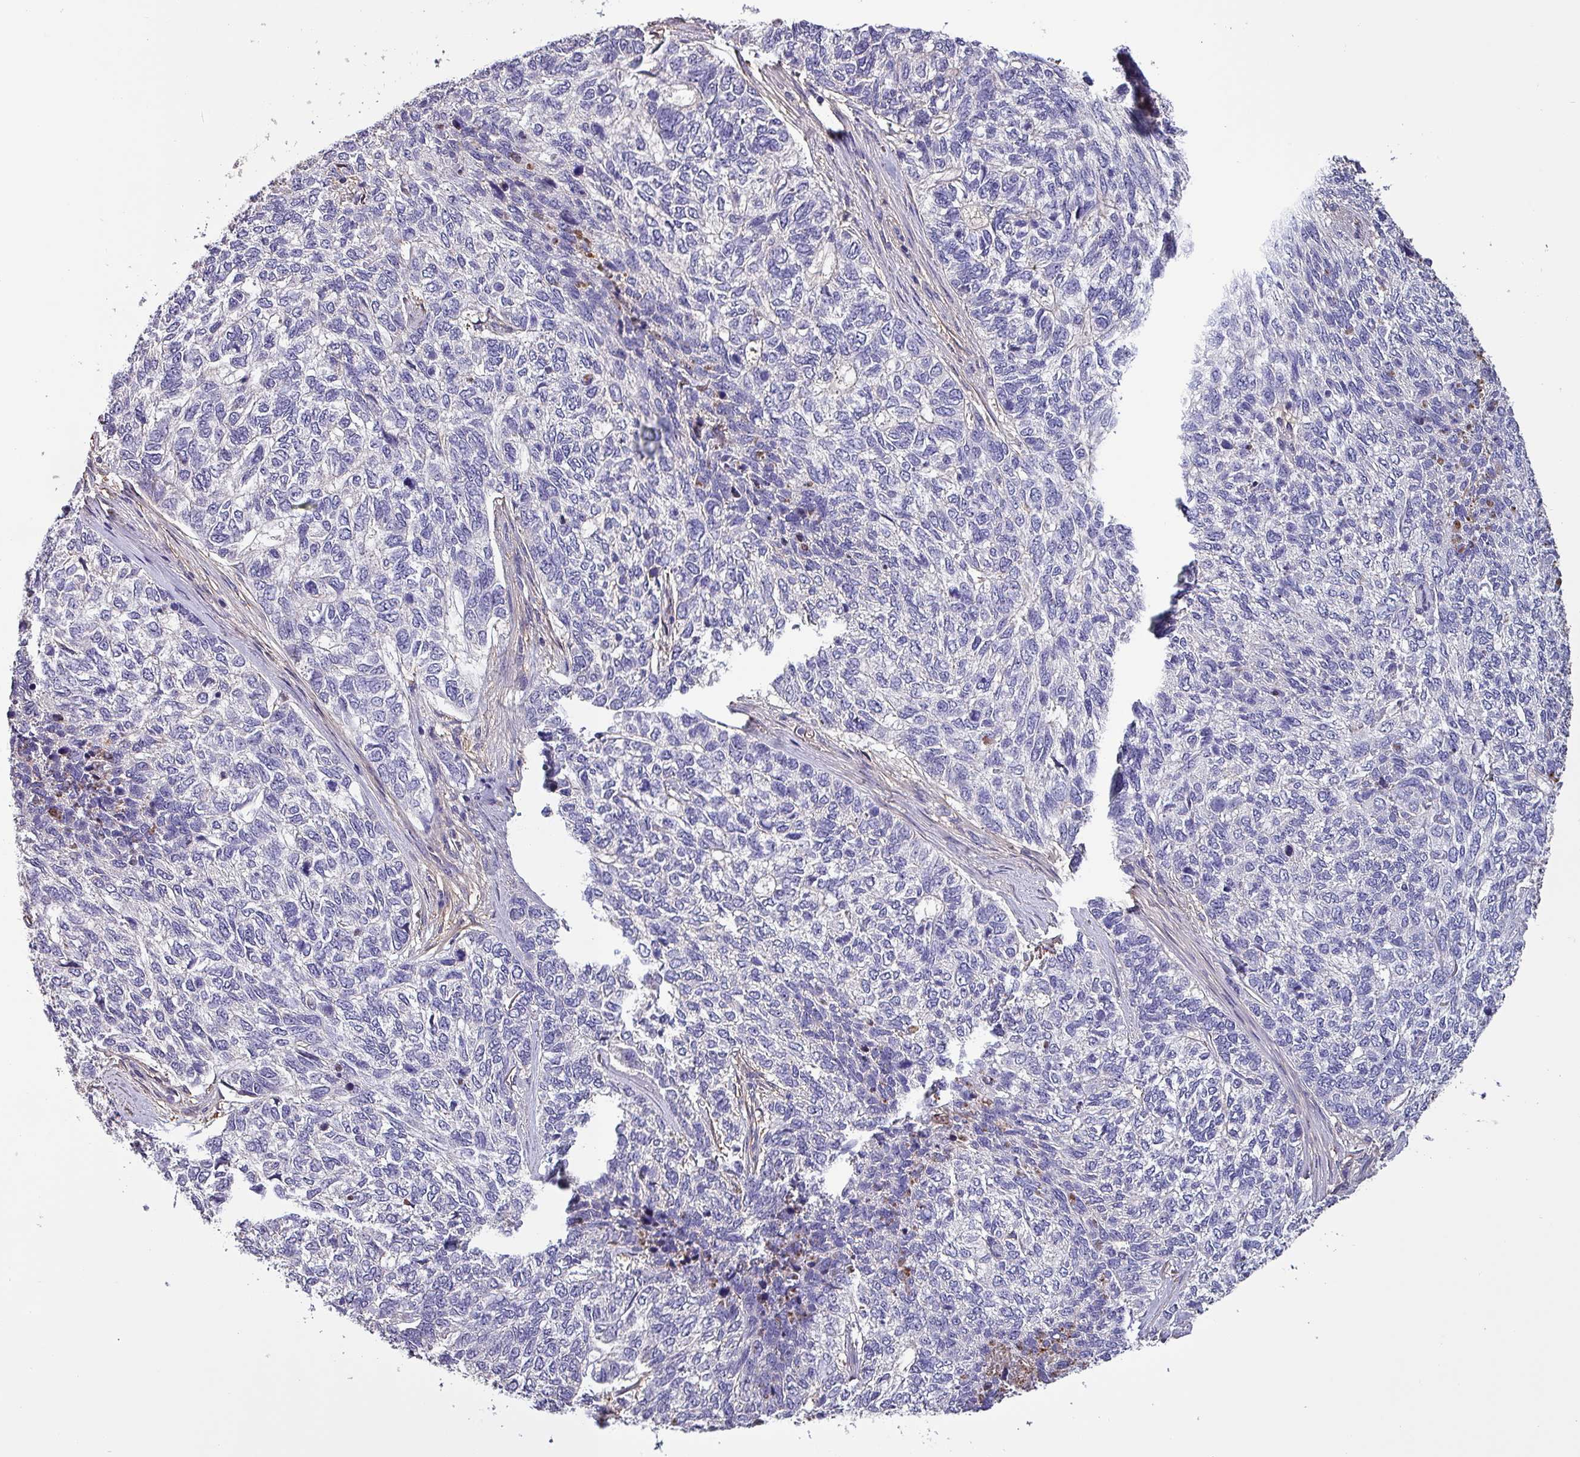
{"staining": {"intensity": "negative", "quantity": "none", "location": "none"}, "tissue": "skin cancer", "cell_type": "Tumor cells", "image_type": "cancer", "snomed": [{"axis": "morphology", "description": "Basal cell carcinoma"}, {"axis": "topography", "description": "Skin"}], "caption": "Immunohistochemical staining of skin cancer reveals no significant staining in tumor cells.", "gene": "HTRA4", "patient": {"sex": "female", "age": 65}}